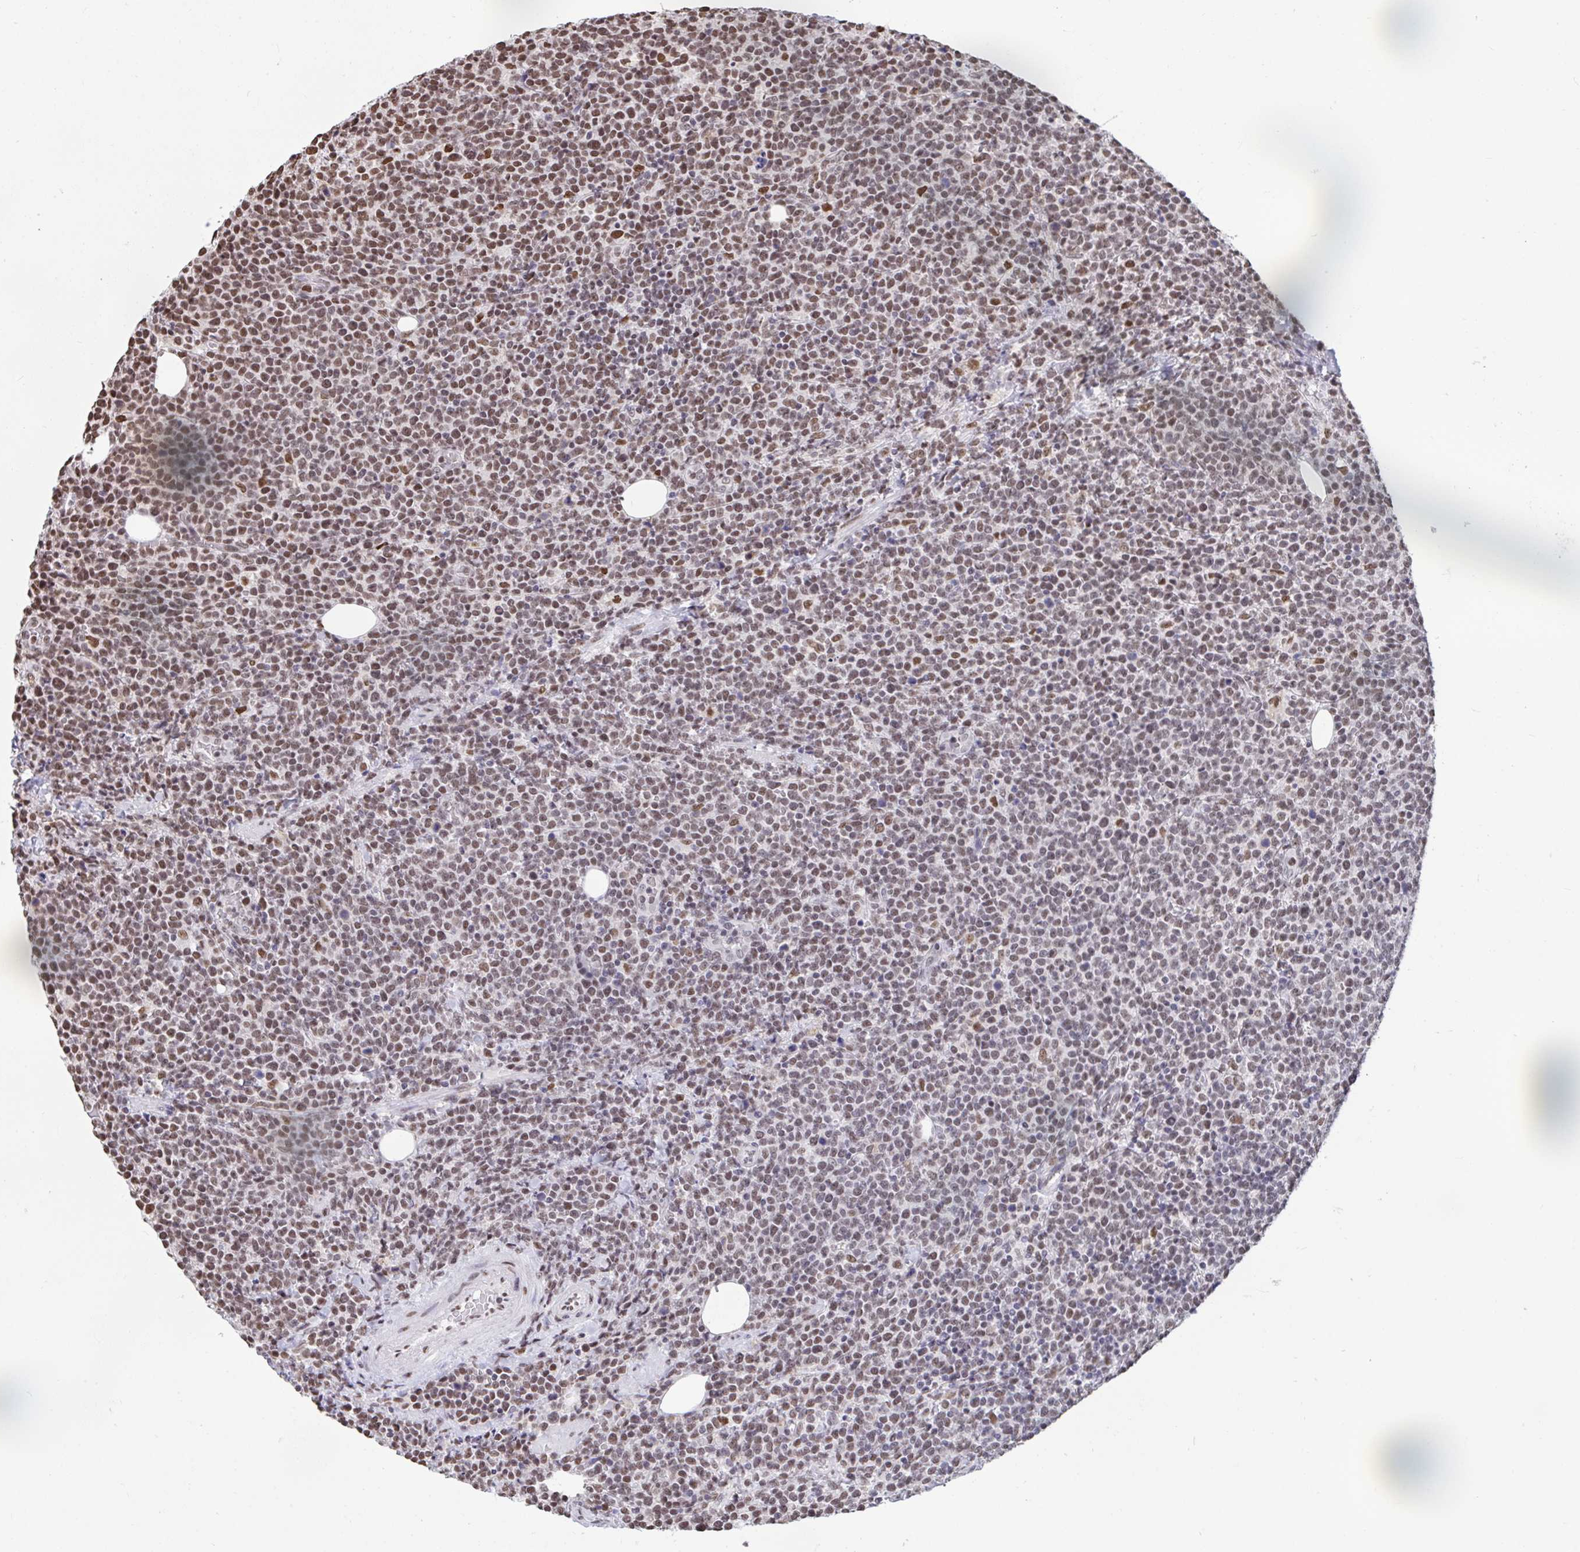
{"staining": {"intensity": "moderate", "quantity": ">75%", "location": "nuclear"}, "tissue": "lymphoma", "cell_type": "Tumor cells", "image_type": "cancer", "snomed": [{"axis": "morphology", "description": "Malignant lymphoma, non-Hodgkin's type, High grade"}, {"axis": "topography", "description": "Lymph node"}], "caption": "IHC photomicrograph of human high-grade malignant lymphoma, non-Hodgkin's type stained for a protein (brown), which displays medium levels of moderate nuclear expression in about >75% of tumor cells.", "gene": "HNRNPDL", "patient": {"sex": "male", "age": 61}}